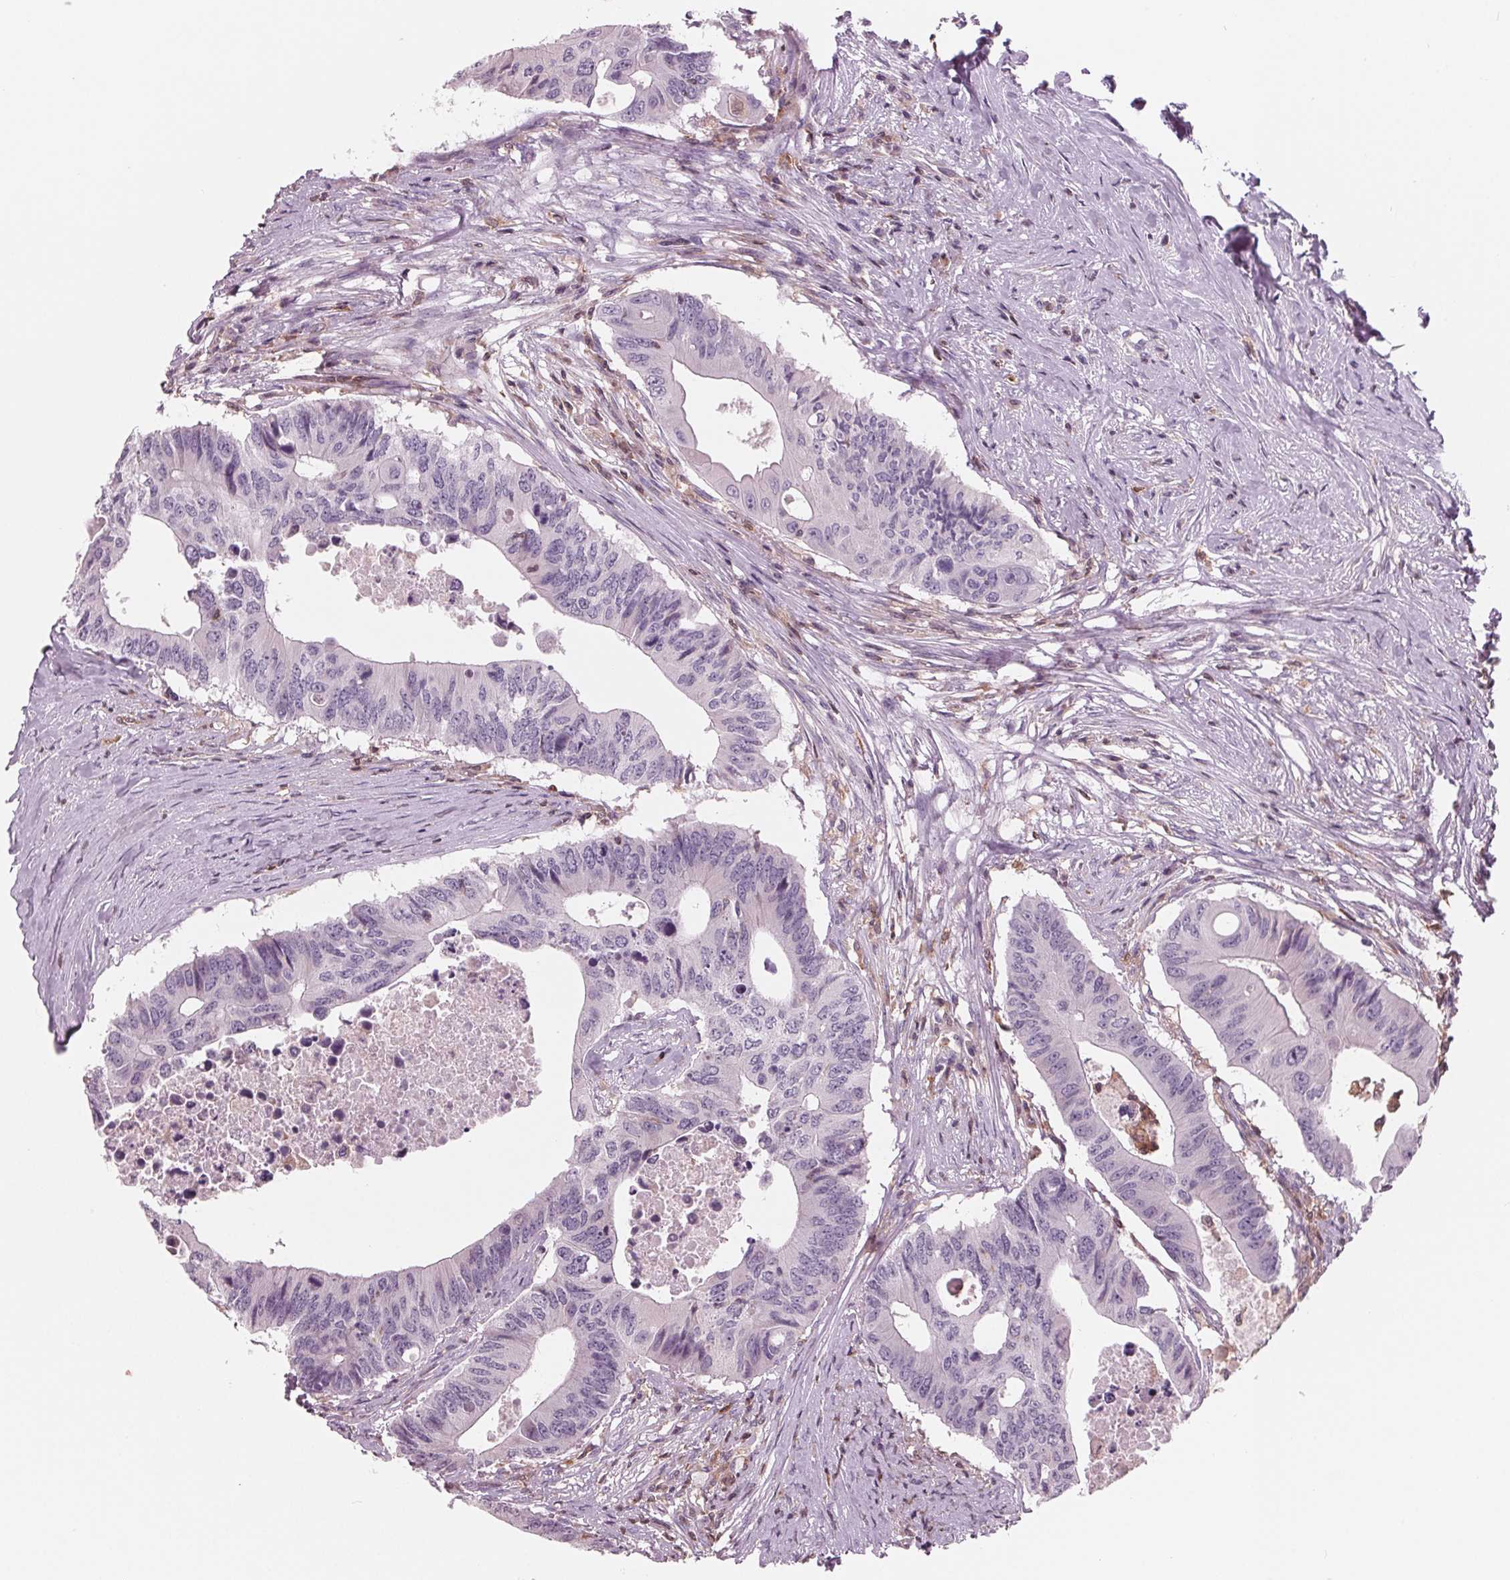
{"staining": {"intensity": "negative", "quantity": "none", "location": "none"}, "tissue": "colorectal cancer", "cell_type": "Tumor cells", "image_type": "cancer", "snomed": [{"axis": "morphology", "description": "Adenocarcinoma, NOS"}, {"axis": "topography", "description": "Colon"}], "caption": "Immunohistochemical staining of human colorectal cancer displays no significant staining in tumor cells.", "gene": "ARHGAP25", "patient": {"sex": "male", "age": 71}}